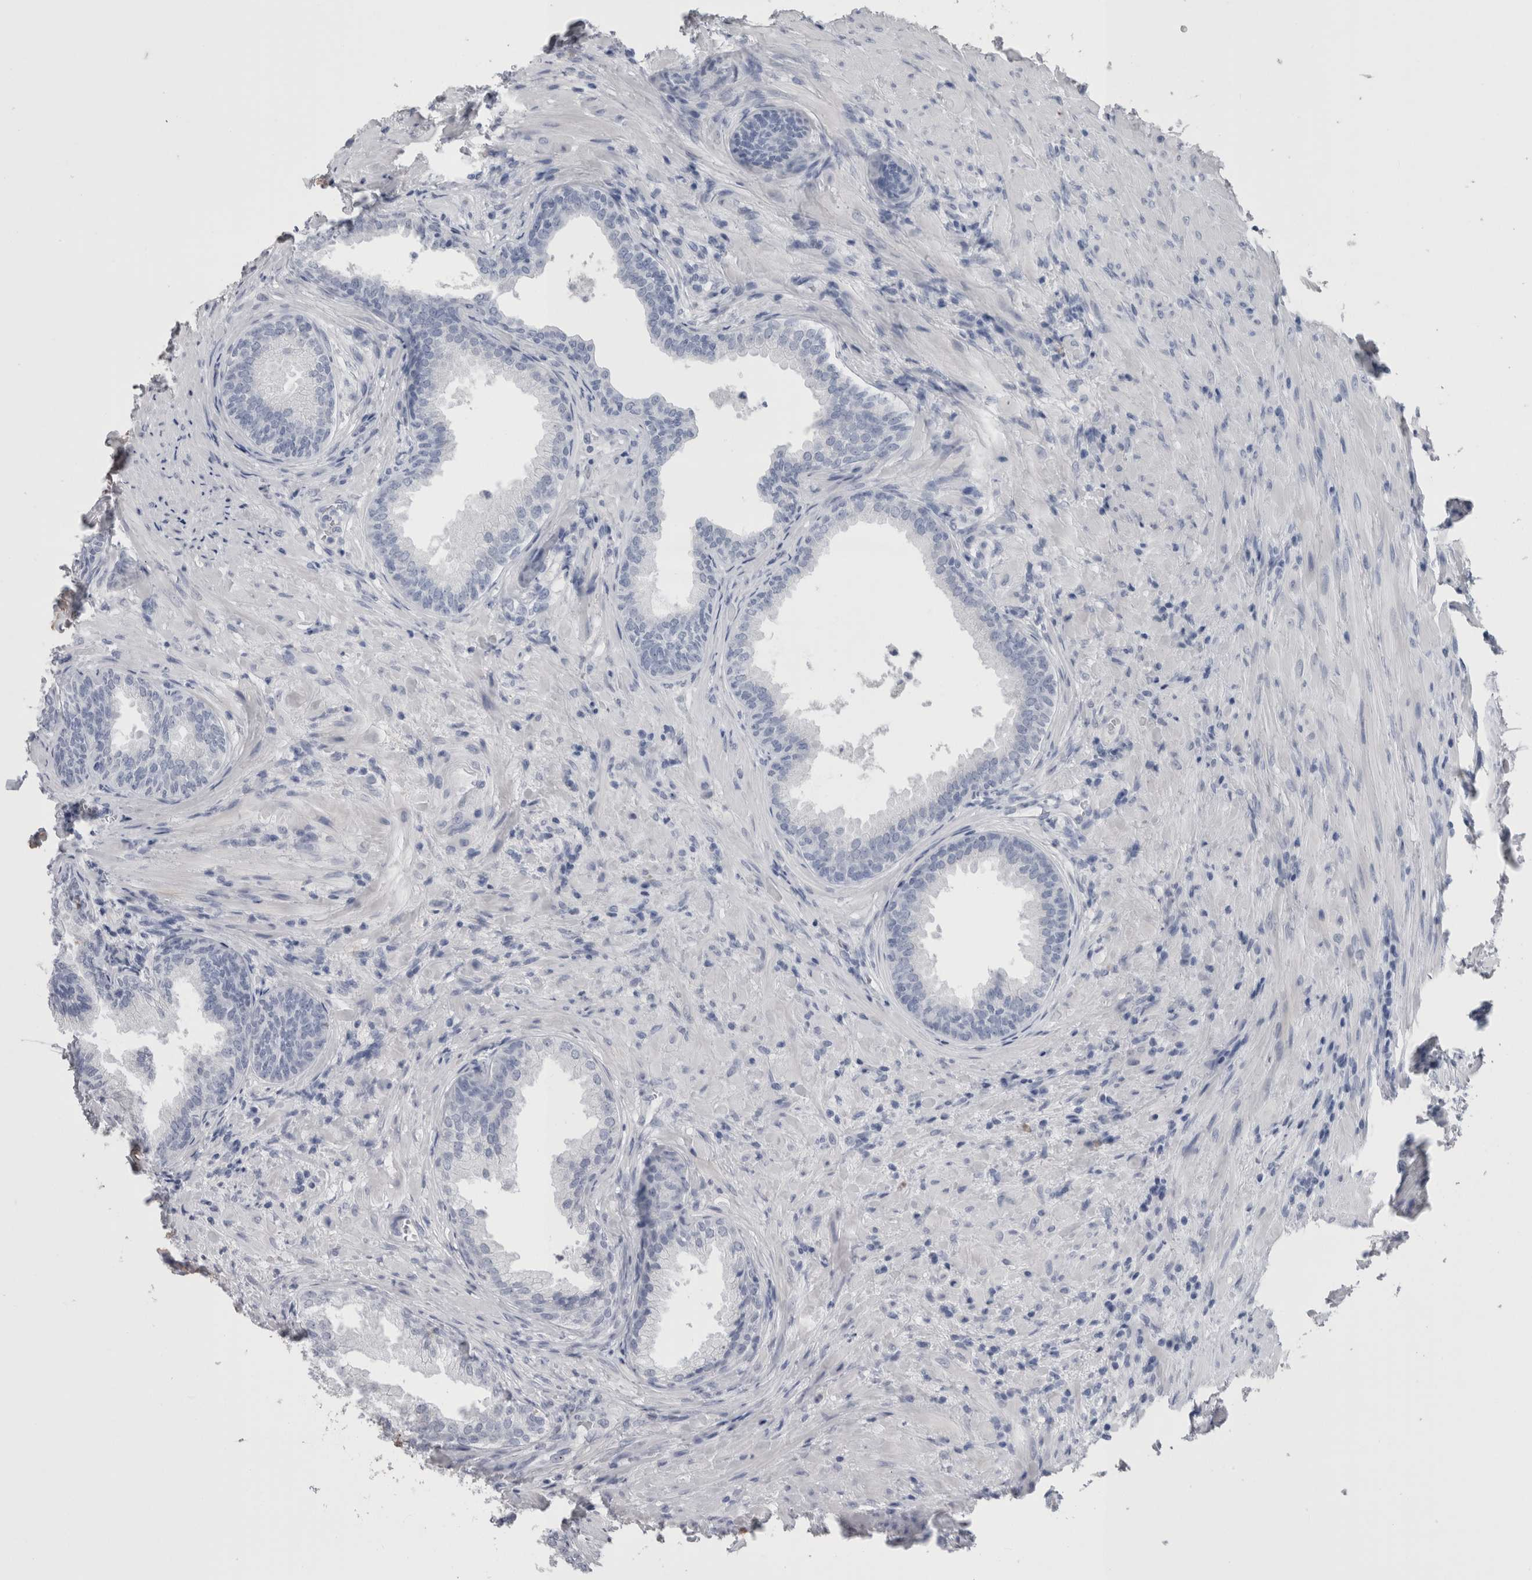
{"staining": {"intensity": "negative", "quantity": "none", "location": "none"}, "tissue": "prostate", "cell_type": "Glandular cells", "image_type": "normal", "snomed": [{"axis": "morphology", "description": "Normal tissue, NOS"}, {"axis": "topography", "description": "Prostate"}], "caption": "A high-resolution histopathology image shows immunohistochemistry (IHC) staining of normal prostate, which displays no significant expression in glandular cells. (DAB (3,3'-diaminobenzidine) immunohistochemistry with hematoxylin counter stain).", "gene": "CA8", "patient": {"sex": "male", "age": 76}}